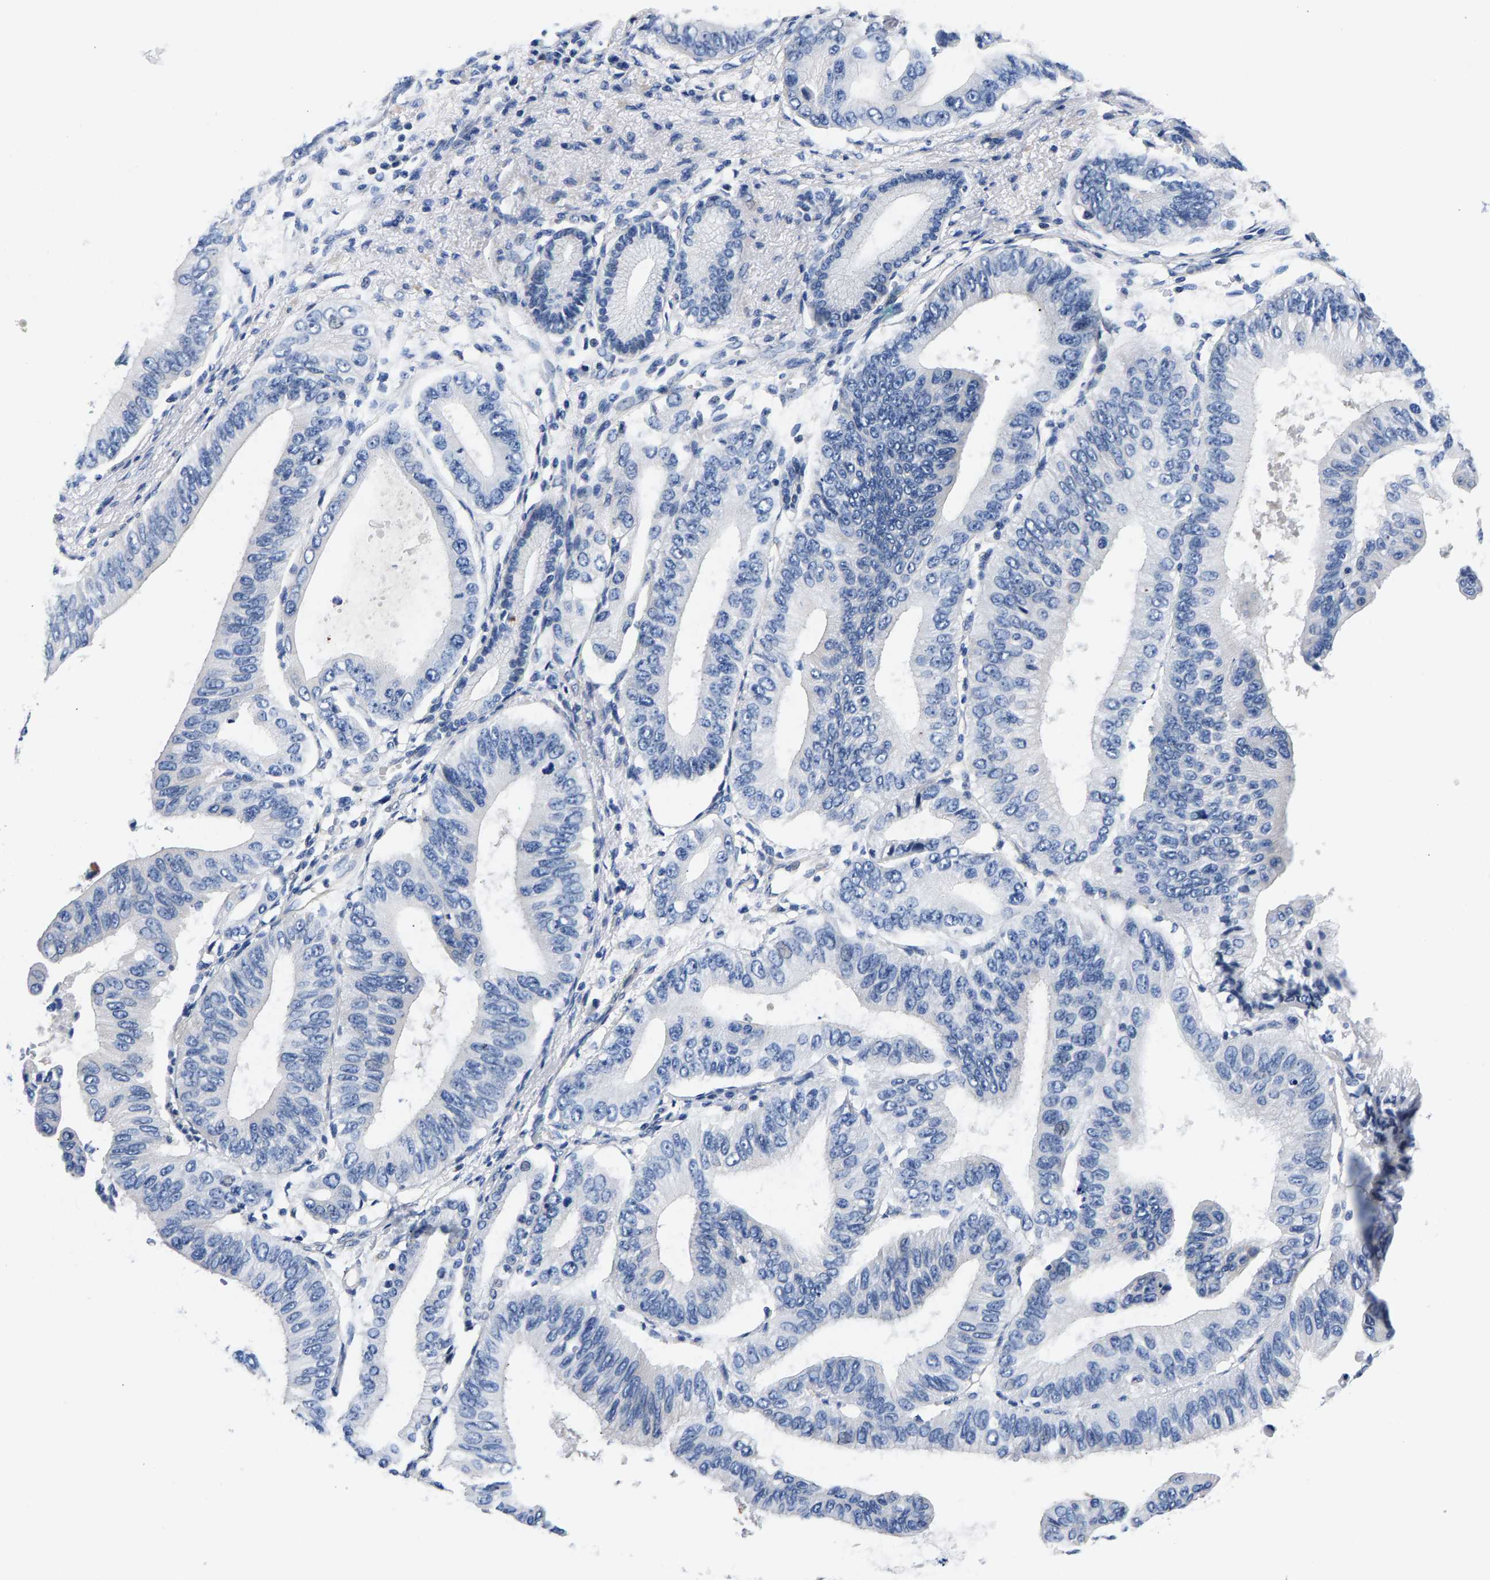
{"staining": {"intensity": "negative", "quantity": "none", "location": "none"}, "tissue": "pancreatic cancer", "cell_type": "Tumor cells", "image_type": "cancer", "snomed": [{"axis": "morphology", "description": "Adenocarcinoma, NOS"}, {"axis": "topography", "description": "Pancreas"}], "caption": "Pancreatic adenocarcinoma was stained to show a protein in brown. There is no significant positivity in tumor cells. Nuclei are stained in blue.", "gene": "P2RY4", "patient": {"sex": "male", "age": 77}}